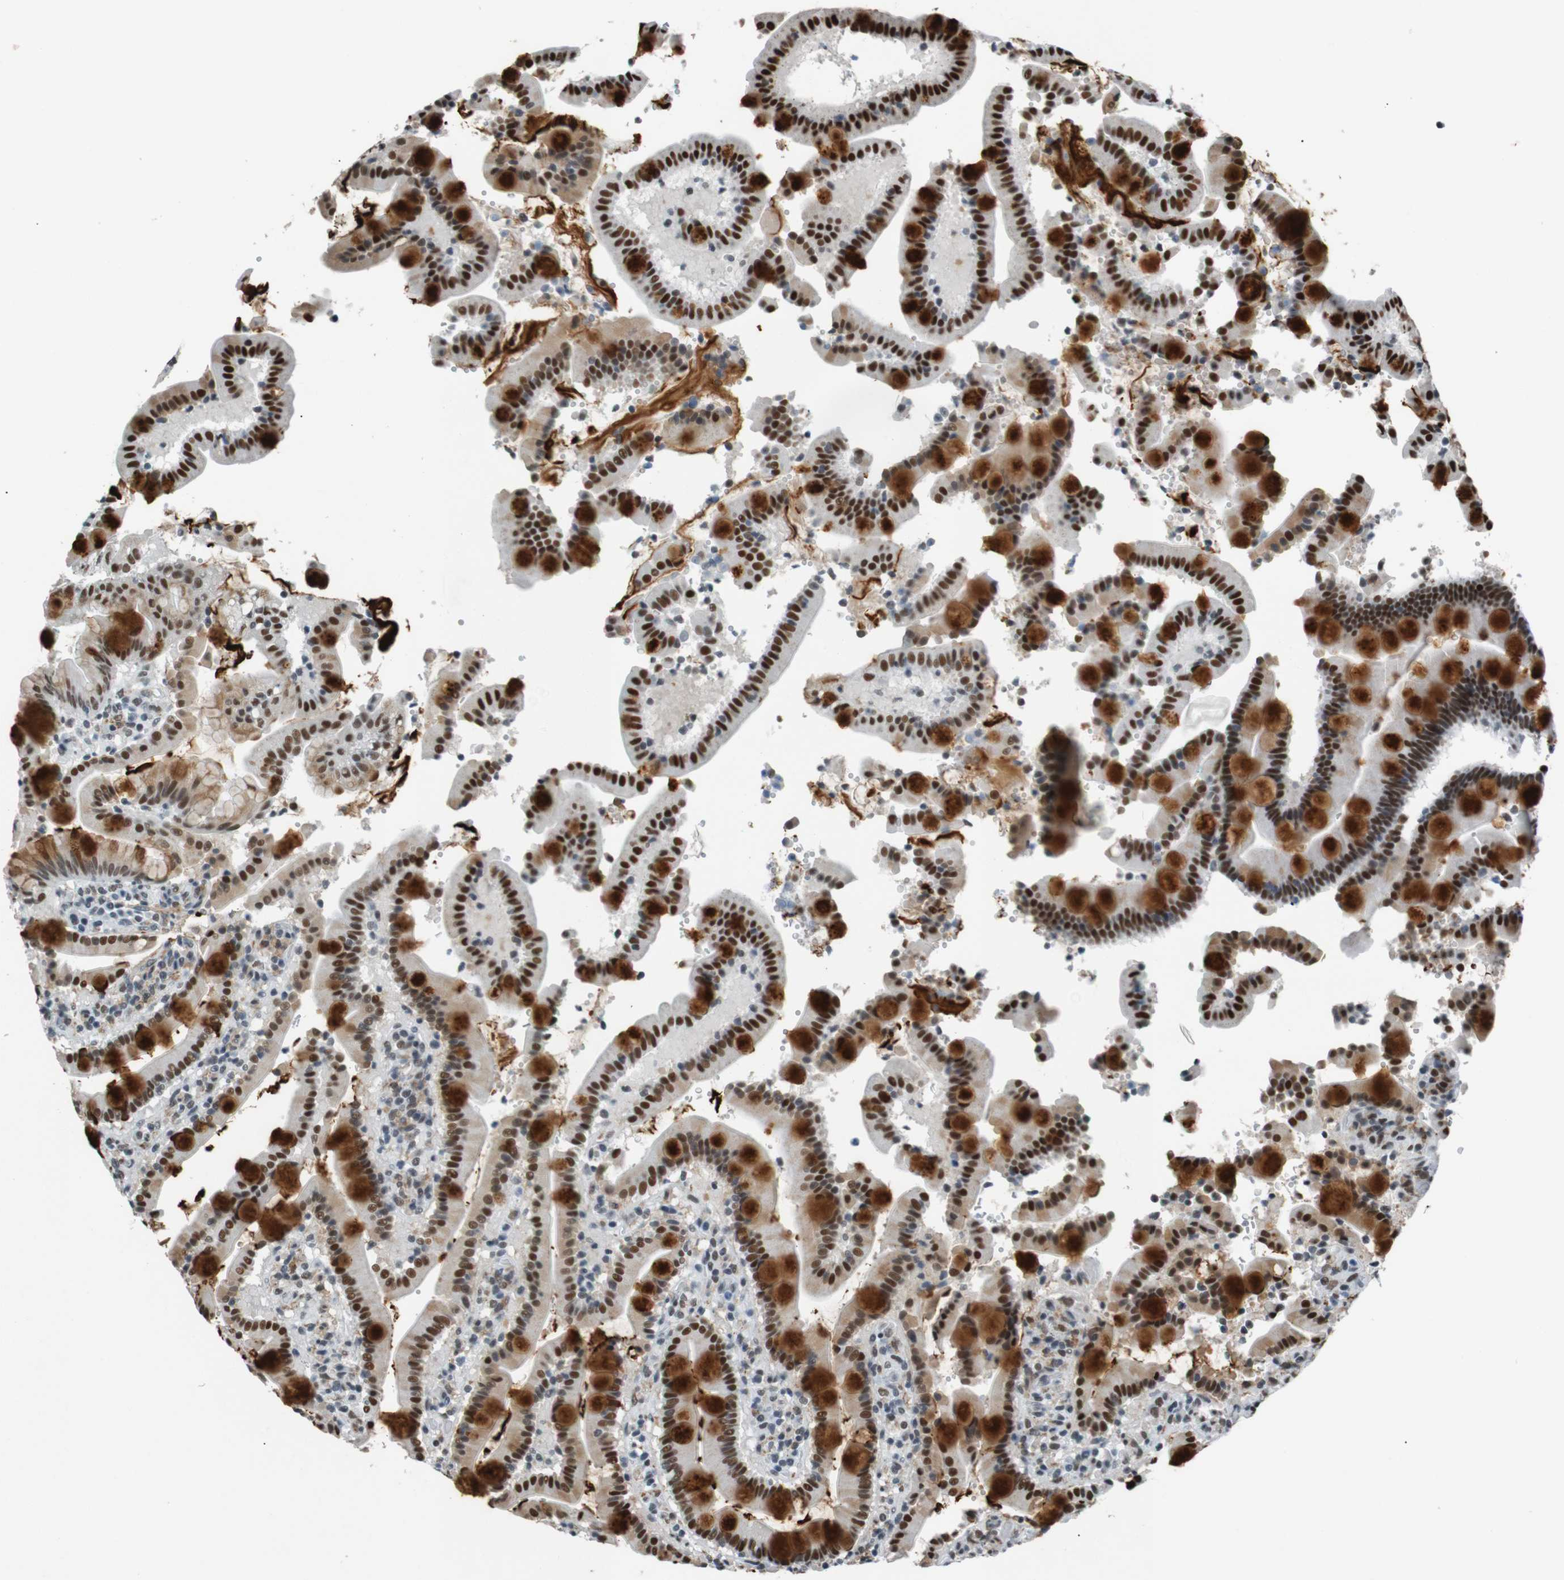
{"staining": {"intensity": "strong", "quantity": ">75%", "location": "cytoplasmic/membranous,nuclear"}, "tissue": "duodenum", "cell_type": "Glandular cells", "image_type": "normal", "snomed": [{"axis": "morphology", "description": "Normal tissue, NOS"}, {"axis": "topography", "description": "Small intestine, NOS"}], "caption": "Immunohistochemical staining of normal duodenum exhibits strong cytoplasmic/membranous,nuclear protein expression in about >75% of glandular cells. The protein of interest is stained brown, and the nuclei are stained in blue (DAB (3,3'-diaminobenzidine) IHC with brightfield microscopy, high magnification).", "gene": "HEXIM1", "patient": {"sex": "female", "age": 71}}